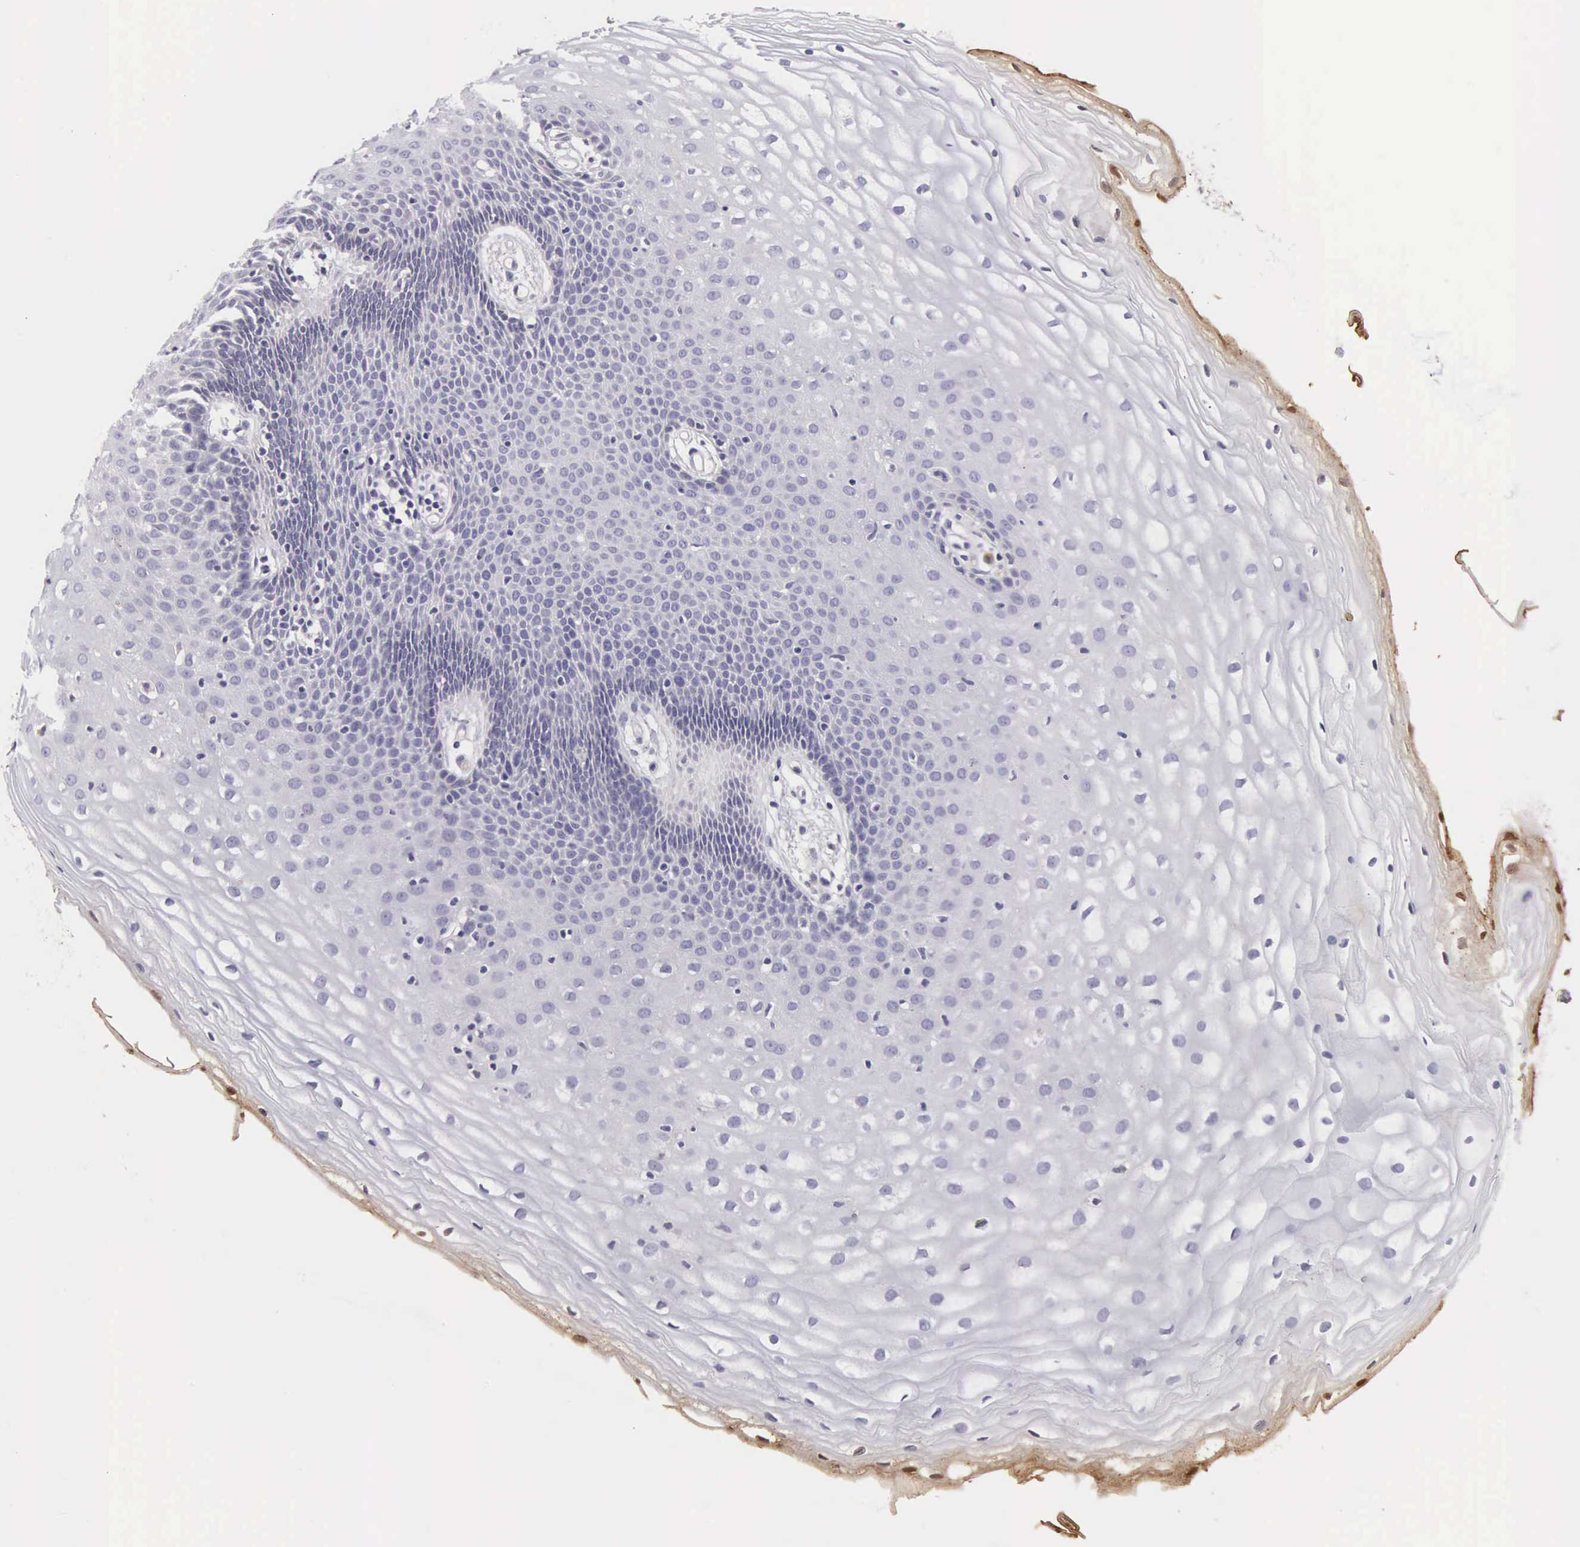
{"staining": {"intensity": "strong", "quantity": ">75%", "location": "cytoplasmic/membranous"}, "tissue": "cervix", "cell_type": "Glandular cells", "image_type": "normal", "snomed": [{"axis": "morphology", "description": "Normal tissue, NOS"}, {"axis": "topography", "description": "Cervix"}], "caption": "The immunohistochemical stain labels strong cytoplasmic/membranous staining in glandular cells of normal cervix. (DAB = brown stain, brightfield microscopy at high magnification).", "gene": "CLU", "patient": {"sex": "female", "age": 53}}